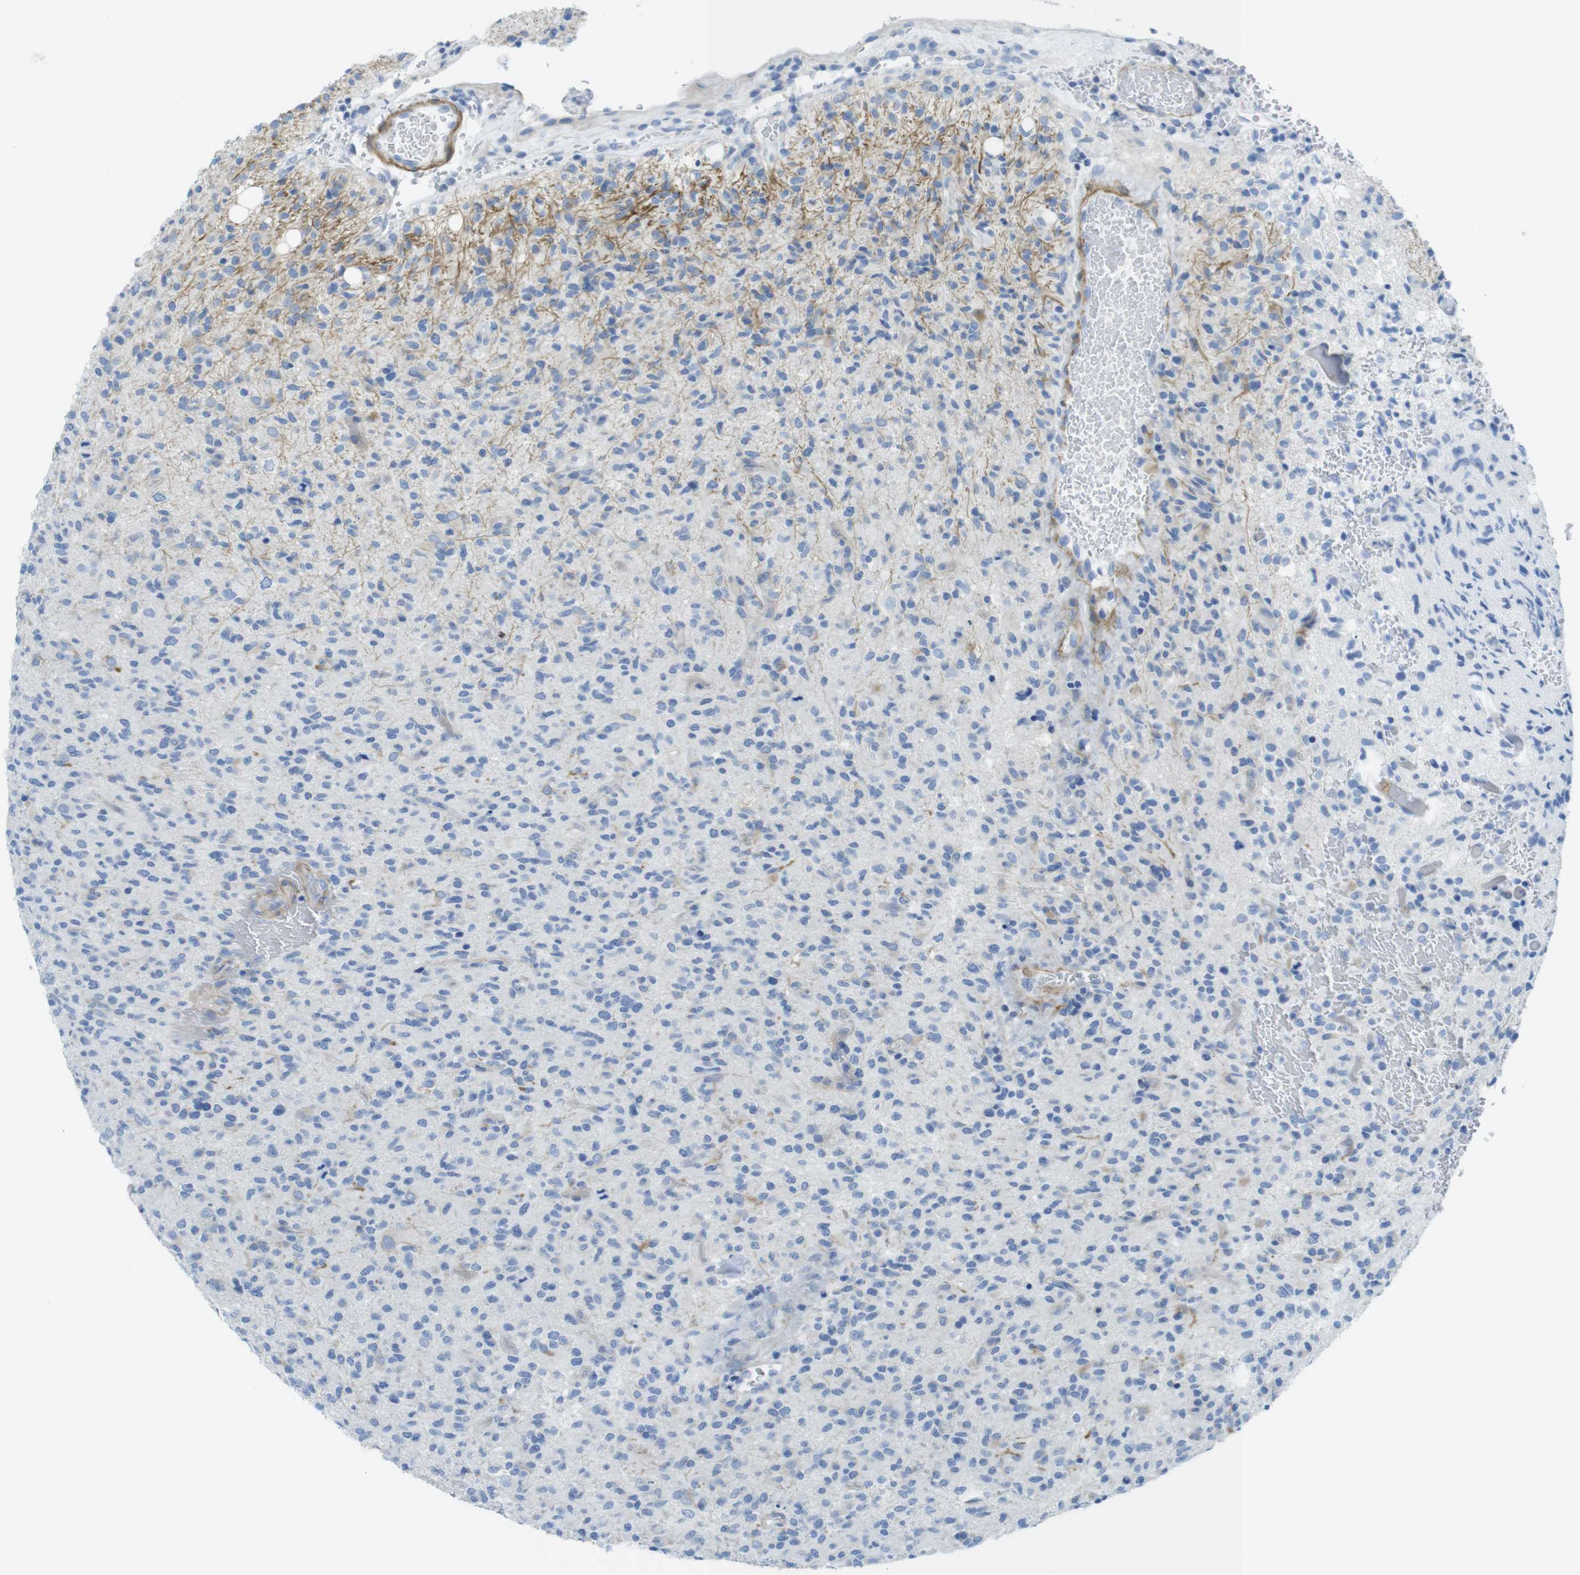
{"staining": {"intensity": "negative", "quantity": "none", "location": "none"}, "tissue": "glioma", "cell_type": "Tumor cells", "image_type": "cancer", "snomed": [{"axis": "morphology", "description": "Glioma, malignant, High grade"}, {"axis": "topography", "description": "Brain"}], "caption": "Tumor cells are negative for protein expression in human glioma.", "gene": "ASIC5", "patient": {"sex": "male", "age": 71}}